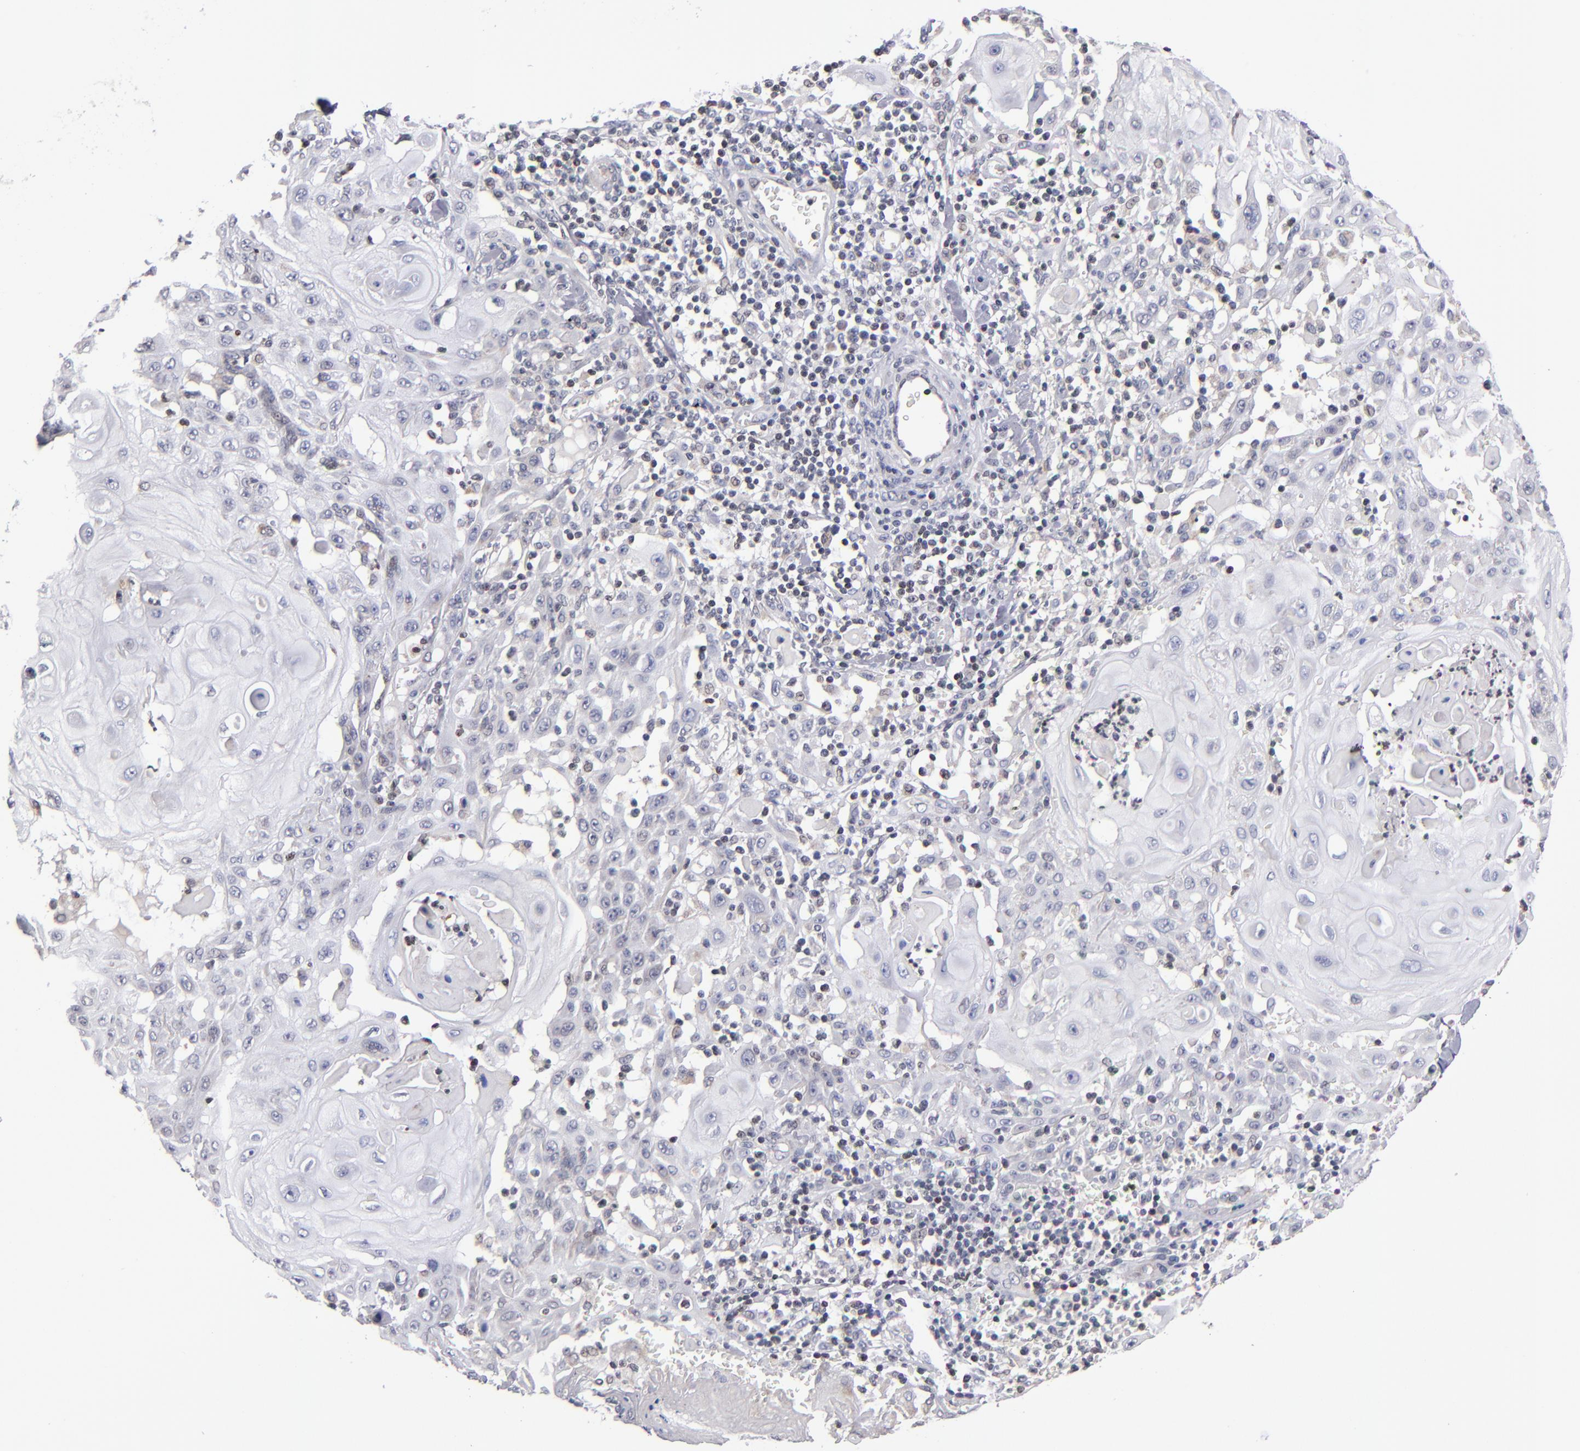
{"staining": {"intensity": "weak", "quantity": "<25%", "location": "nuclear"}, "tissue": "skin cancer", "cell_type": "Tumor cells", "image_type": "cancer", "snomed": [{"axis": "morphology", "description": "Squamous cell carcinoma, NOS"}, {"axis": "topography", "description": "Skin"}], "caption": "The micrograph shows no staining of tumor cells in skin cancer (squamous cell carcinoma).", "gene": "ODF2", "patient": {"sex": "male", "age": 24}}